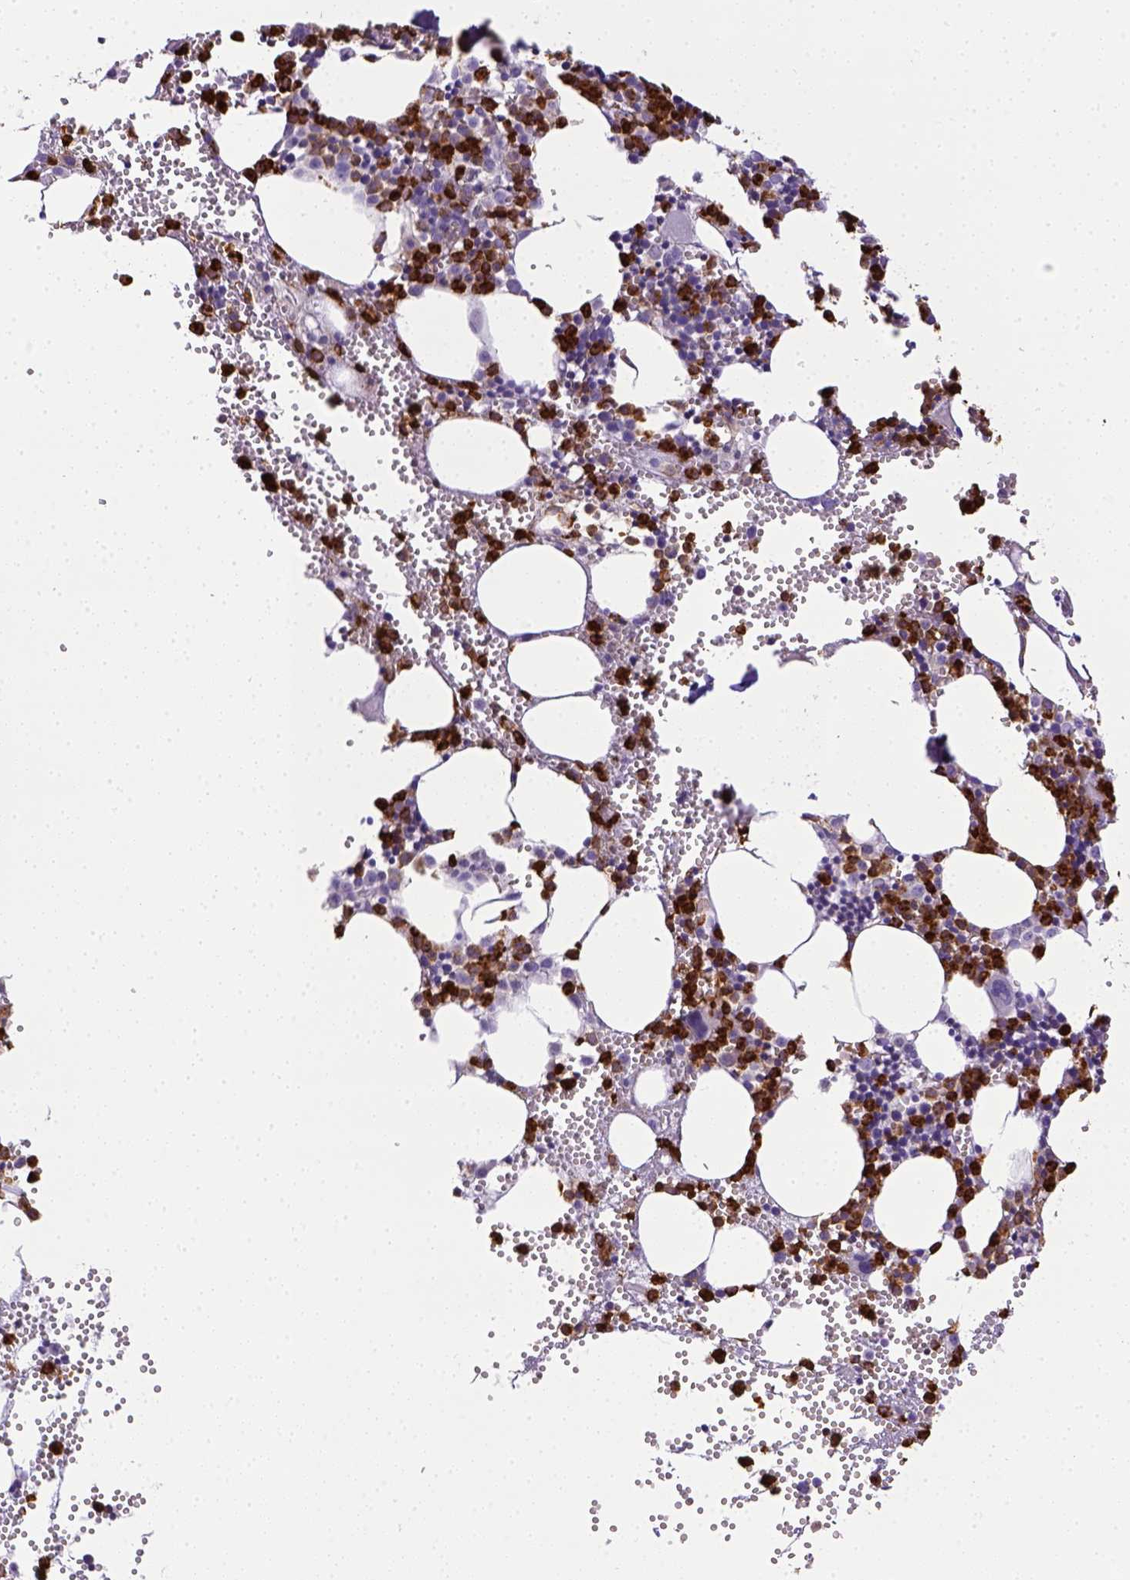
{"staining": {"intensity": "strong", "quantity": "25%-75%", "location": "cytoplasmic/membranous"}, "tissue": "bone marrow", "cell_type": "Hematopoietic cells", "image_type": "normal", "snomed": [{"axis": "morphology", "description": "Normal tissue, NOS"}, {"axis": "topography", "description": "Bone marrow"}], "caption": "Immunohistochemistry (IHC) staining of normal bone marrow, which reveals high levels of strong cytoplasmic/membranous expression in approximately 25%-75% of hematopoietic cells indicating strong cytoplasmic/membranous protein staining. The staining was performed using DAB (3,3'-diaminobenzidine) (brown) for protein detection and nuclei were counterstained in hematoxylin (blue).", "gene": "ITGAM", "patient": {"sex": "male", "age": 89}}